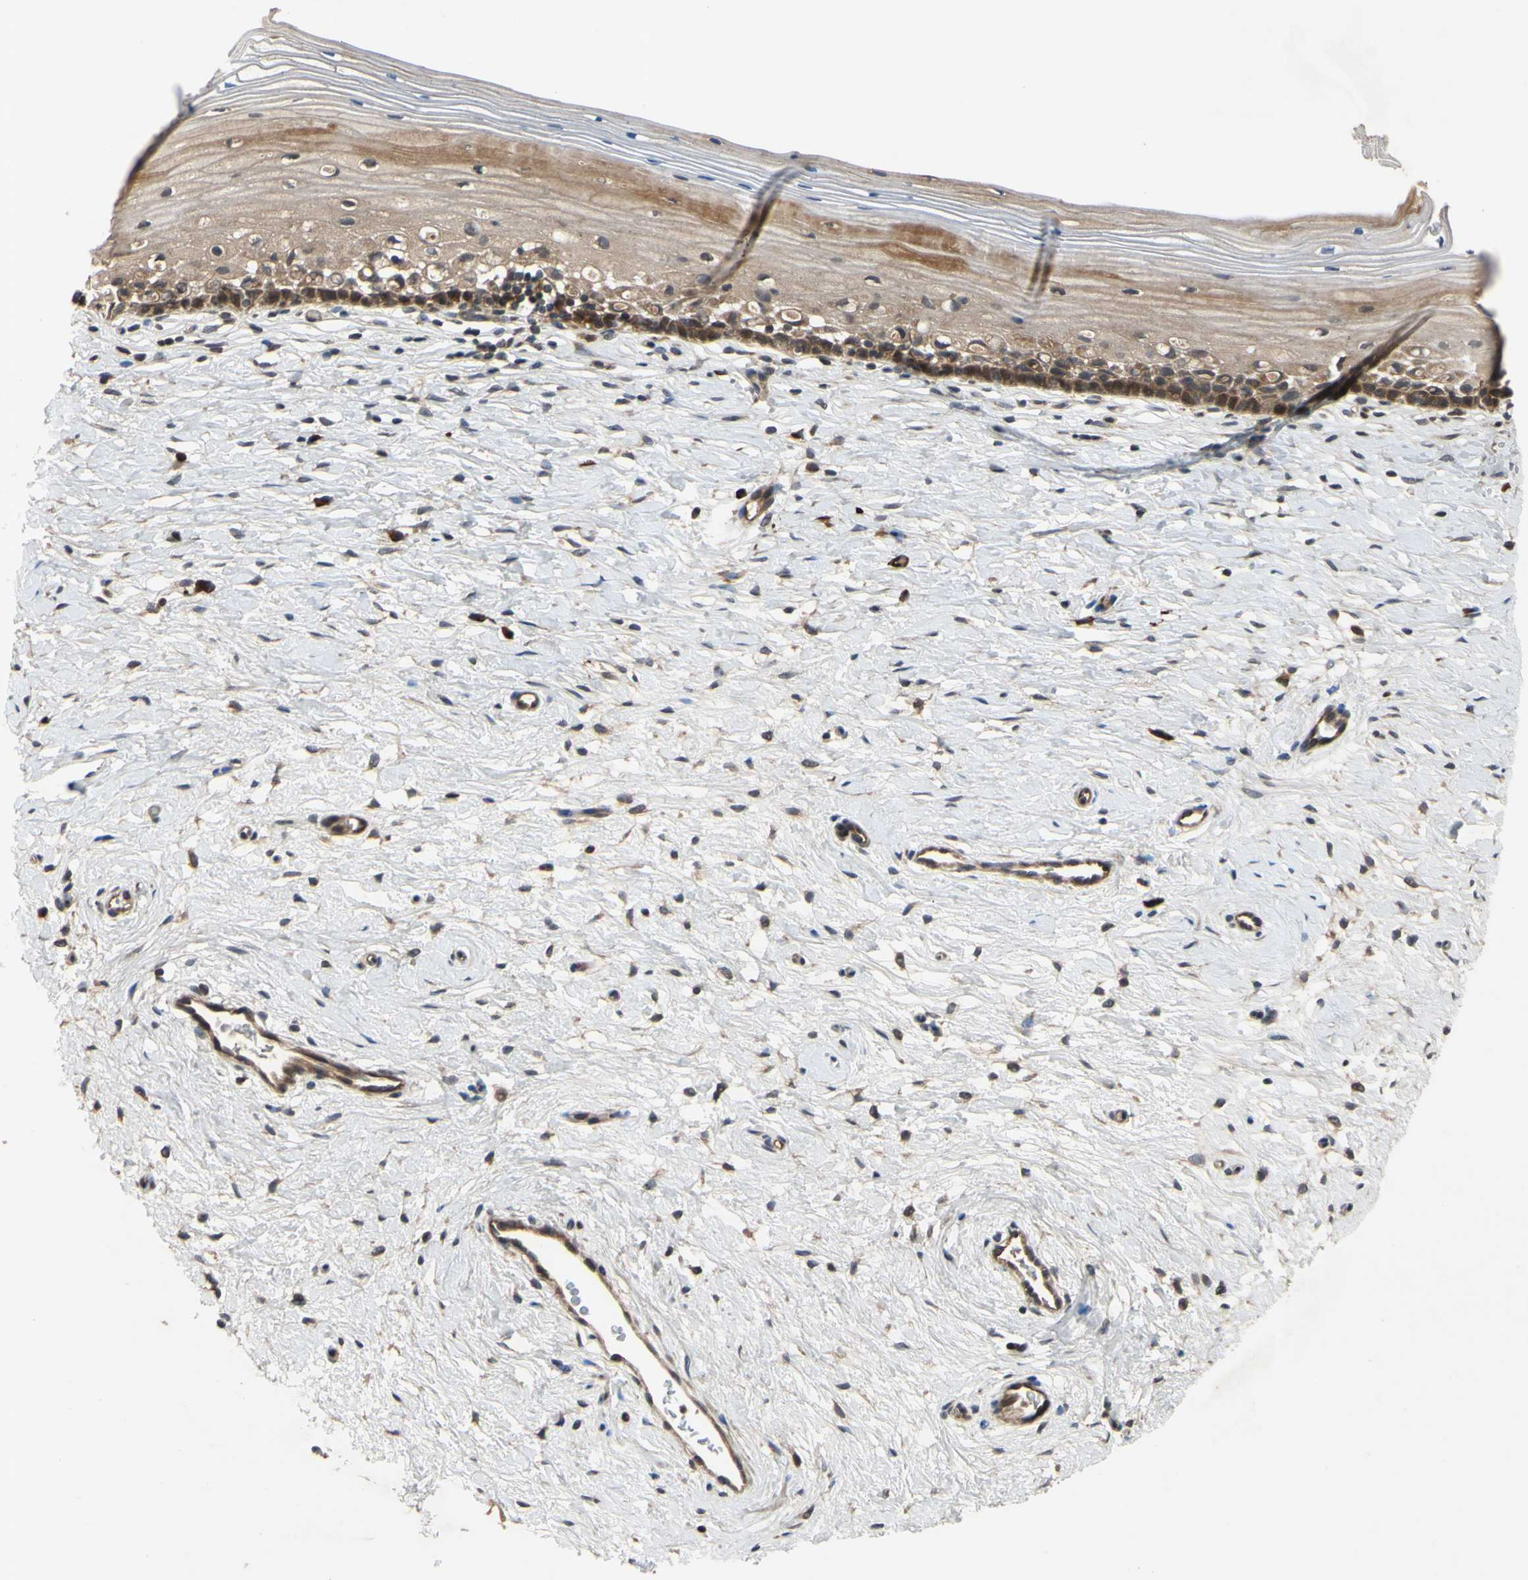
{"staining": {"intensity": "strong", "quantity": ">75%", "location": "cytoplasmic/membranous"}, "tissue": "cervix", "cell_type": "Glandular cells", "image_type": "normal", "snomed": [{"axis": "morphology", "description": "Normal tissue, NOS"}, {"axis": "topography", "description": "Cervix"}], "caption": "Protein staining by immunohistochemistry displays strong cytoplasmic/membranous expression in about >75% of glandular cells in unremarkable cervix. The staining was performed using DAB (3,3'-diaminobenzidine) to visualize the protein expression in brown, while the nuclei were stained in blue with hematoxylin (Magnification: 20x).", "gene": "XIAP", "patient": {"sex": "female", "age": 39}}